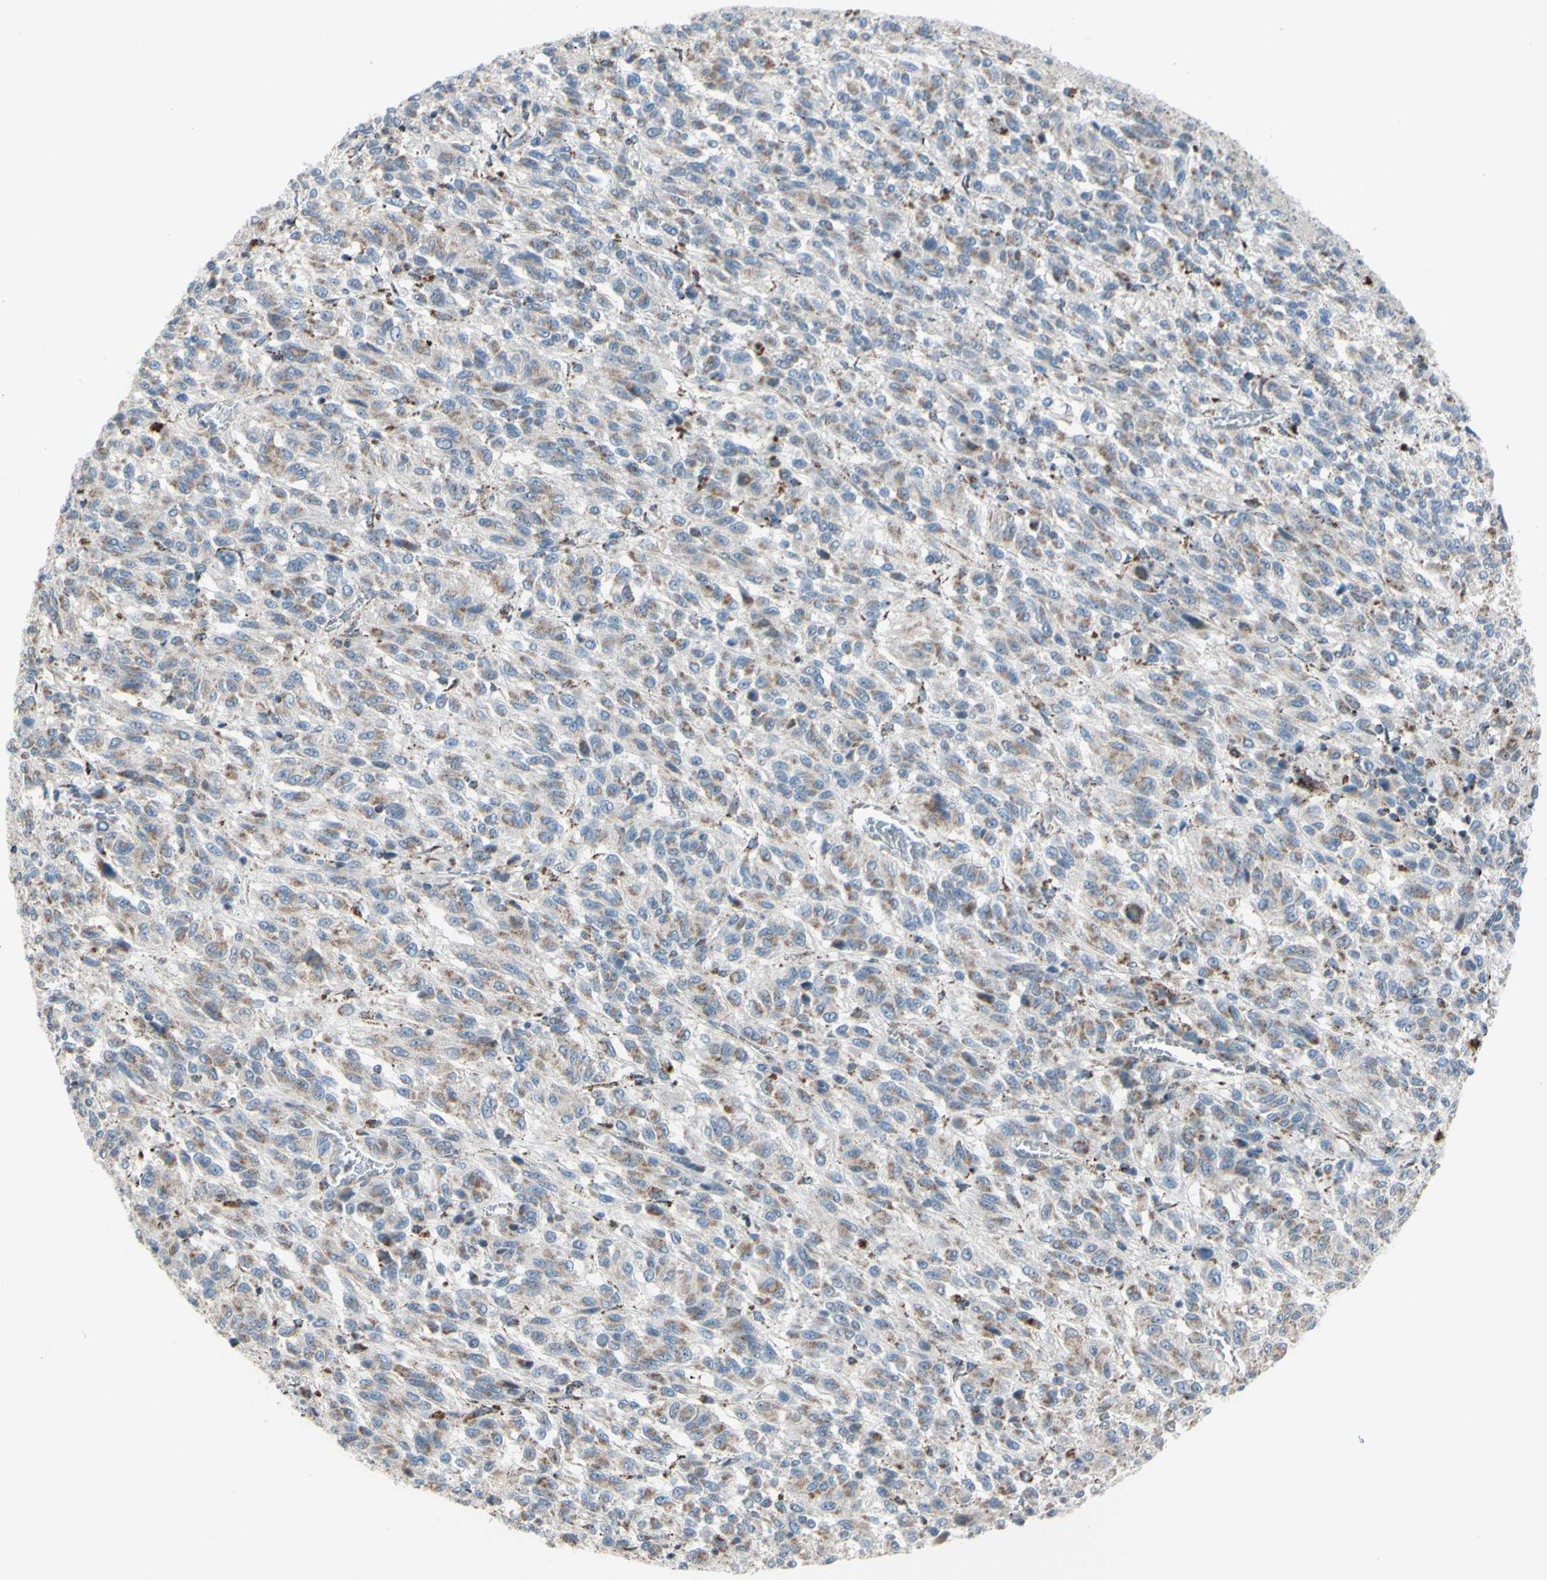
{"staining": {"intensity": "weak", "quantity": "25%-75%", "location": "cytoplasmic/membranous"}, "tissue": "melanoma", "cell_type": "Tumor cells", "image_type": "cancer", "snomed": [{"axis": "morphology", "description": "Malignant melanoma, Metastatic site"}, {"axis": "topography", "description": "Lung"}], "caption": "Tumor cells show low levels of weak cytoplasmic/membranous expression in about 25%-75% of cells in human malignant melanoma (metastatic site).", "gene": "GLT8D1", "patient": {"sex": "male", "age": 64}}